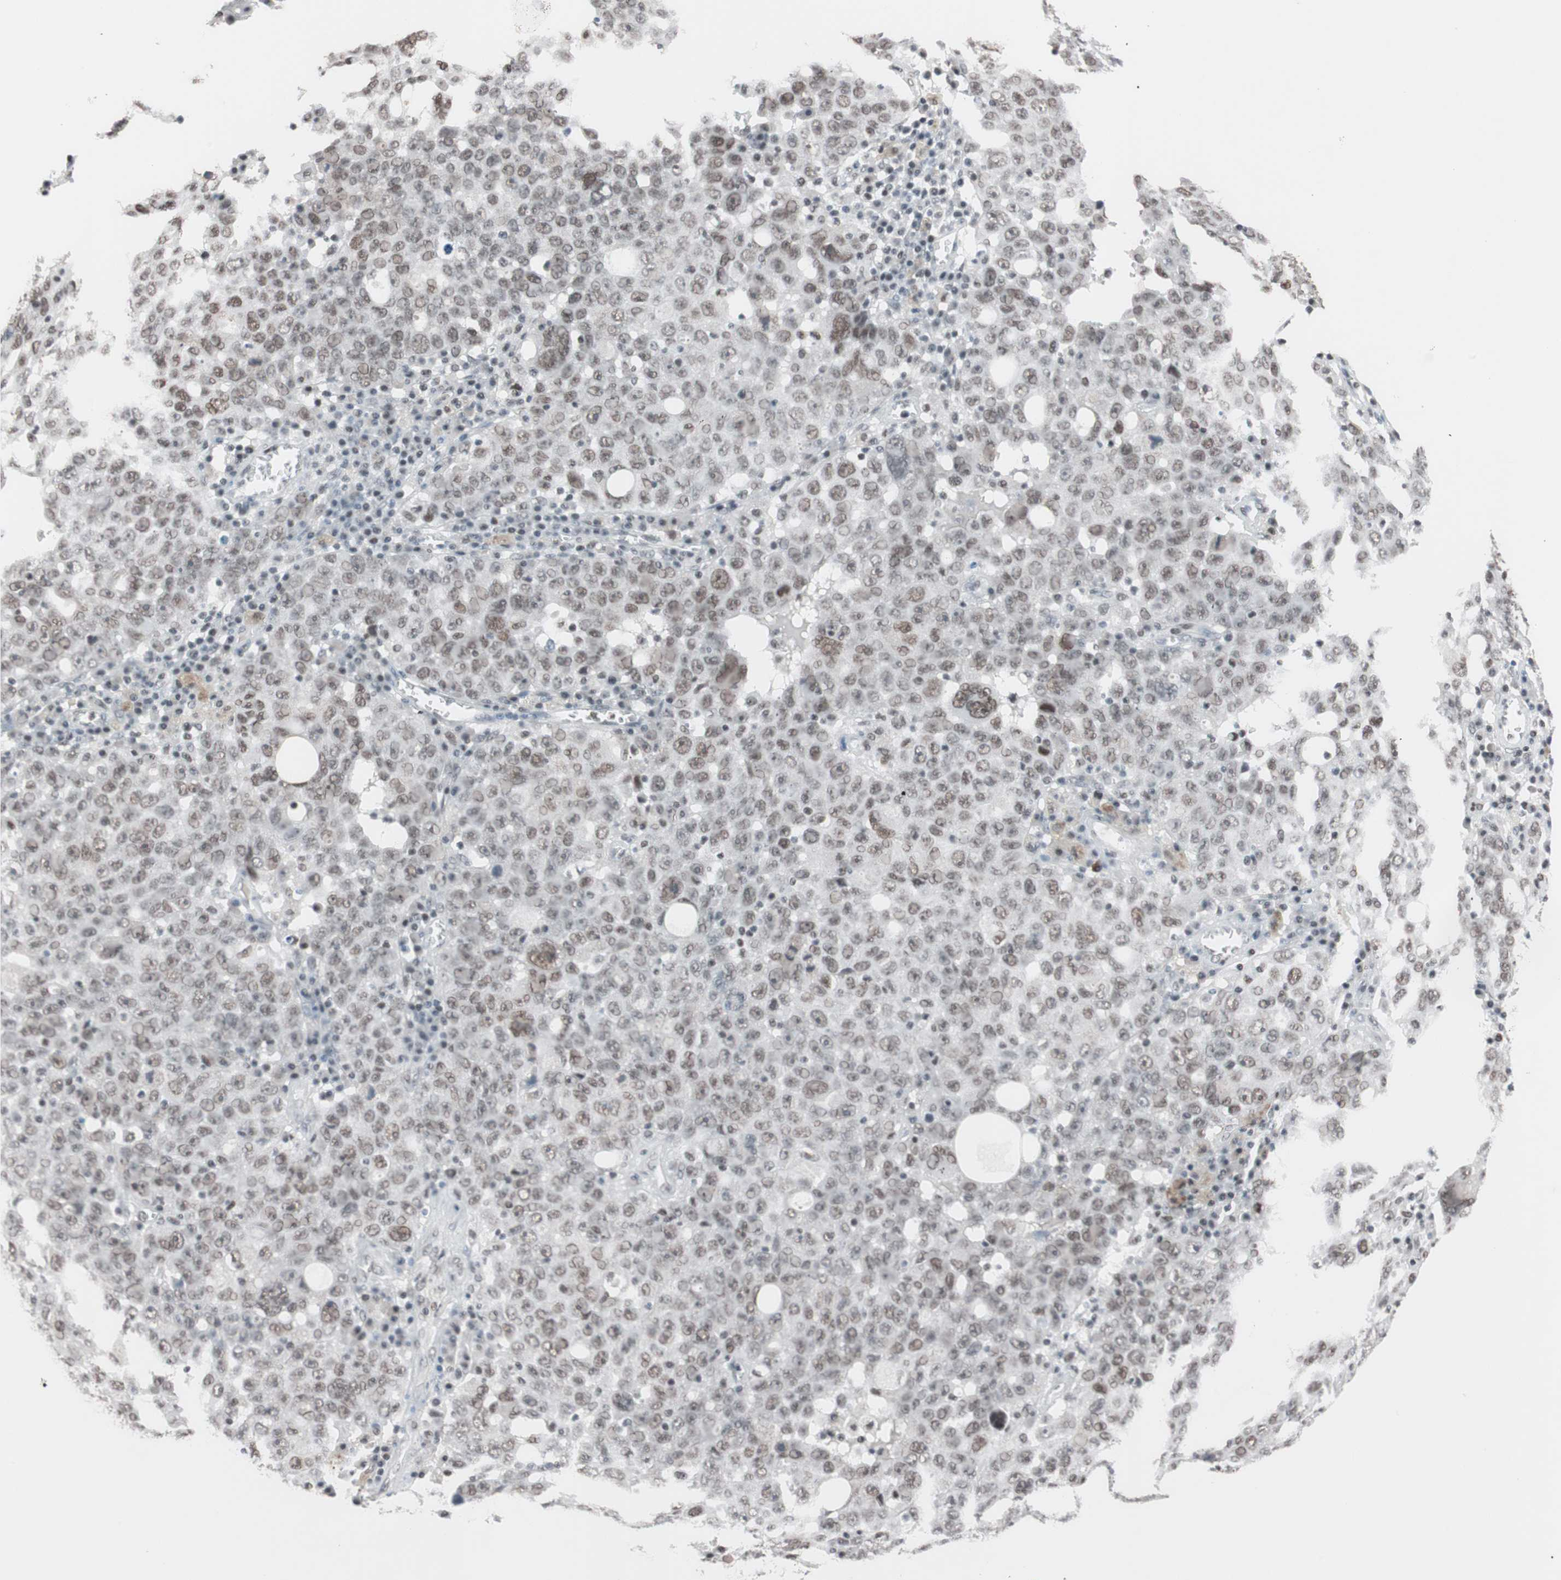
{"staining": {"intensity": "weak", "quantity": "25%-75%", "location": "nuclear"}, "tissue": "ovarian cancer", "cell_type": "Tumor cells", "image_type": "cancer", "snomed": [{"axis": "morphology", "description": "Carcinoma, endometroid"}, {"axis": "topography", "description": "Ovary"}], "caption": "Protein positivity by immunohistochemistry exhibits weak nuclear expression in approximately 25%-75% of tumor cells in endometroid carcinoma (ovarian). (DAB IHC with brightfield microscopy, high magnification).", "gene": "ARID1A", "patient": {"sex": "female", "age": 62}}